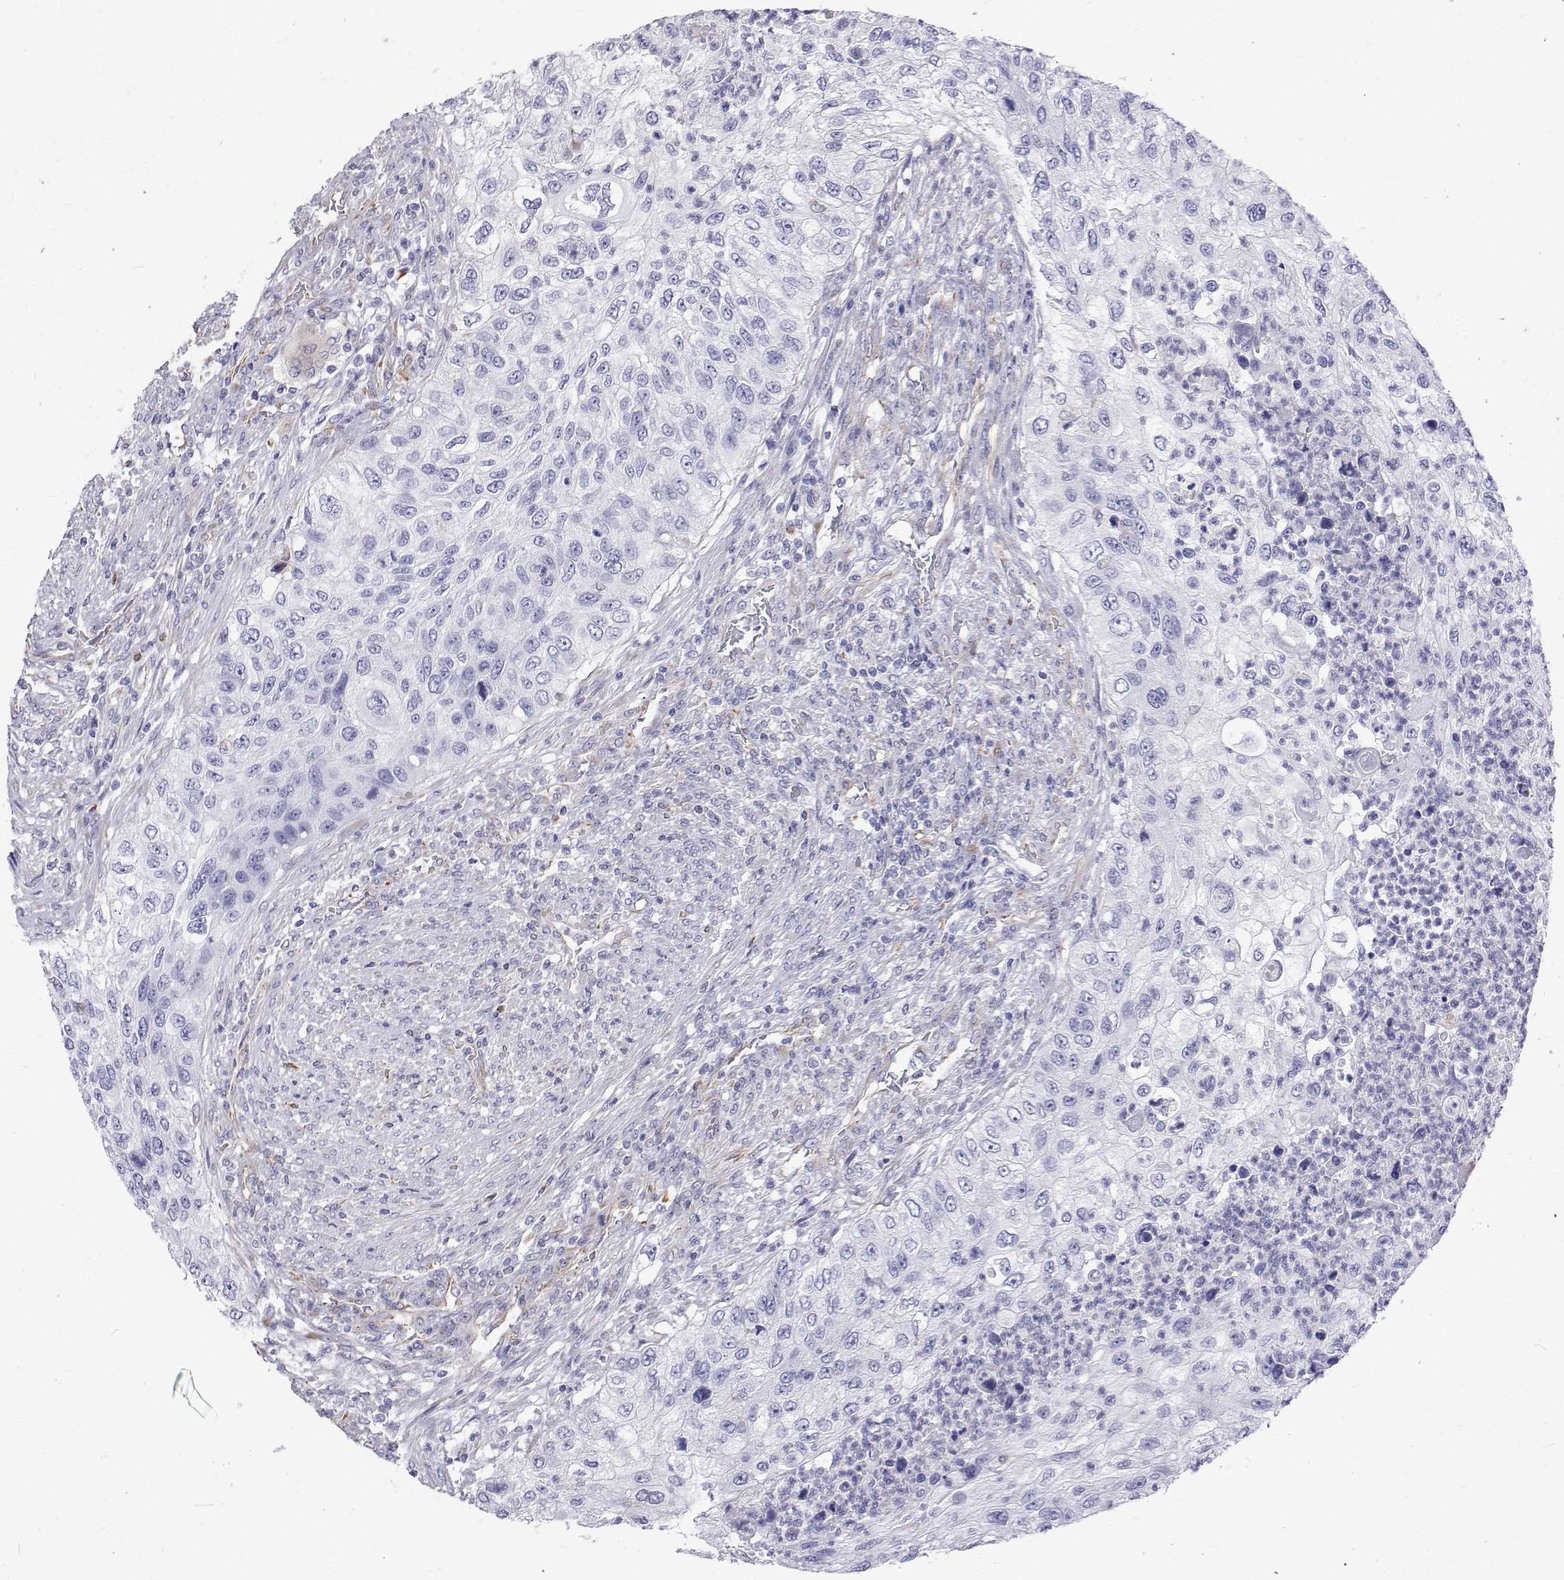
{"staining": {"intensity": "negative", "quantity": "none", "location": "none"}, "tissue": "urothelial cancer", "cell_type": "Tumor cells", "image_type": "cancer", "snomed": [{"axis": "morphology", "description": "Urothelial carcinoma, High grade"}, {"axis": "topography", "description": "Urinary bladder"}], "caption": "Tumor cells show no significant staining in urothelial cancer.", "gene": "OPRPN", "patient": {"sex": "female", "age": 60}}